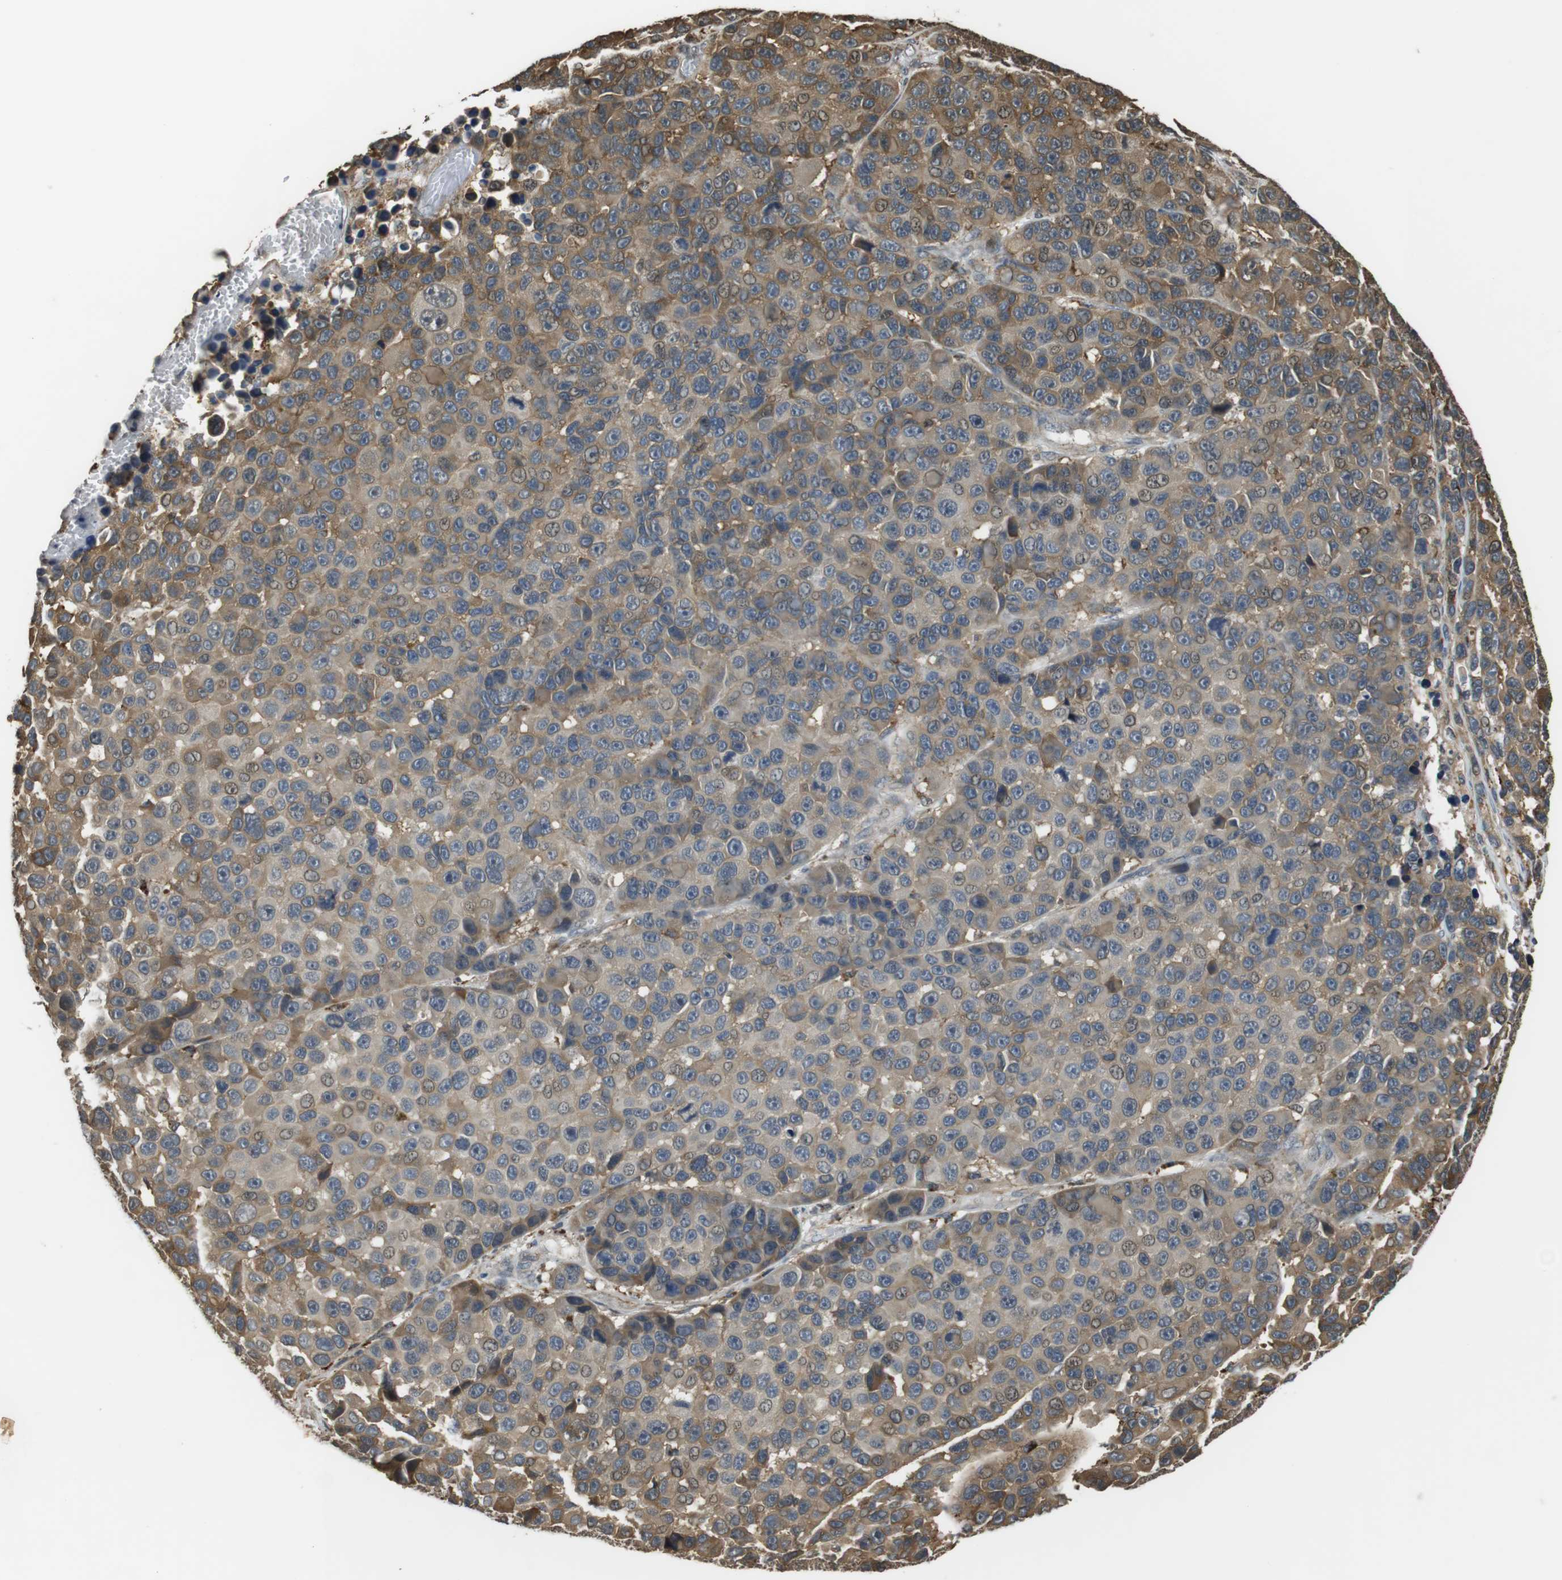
{"staining": {"intensity": "moderate", "quantity": "<25%", "location": "cytoplasmic/membranous,nuclear"}, "tissue": "melanoma", "cell_type": "Tumor cells", "image_type": "cancer", "snomed": [{"axis": "morphology", "description": "Malignant melanoma, NOS"}, {"axis": "topography", "description": "Skin"}], "caption": "DAB immunohistochemical staining of malignant melanoma reveals moderate cytoplasmic/membranous and nuclear protein positivity in approximately <25% of tumor cells.", "gene": "FZD10", "patient": {"sex": "male", "age": 53}}